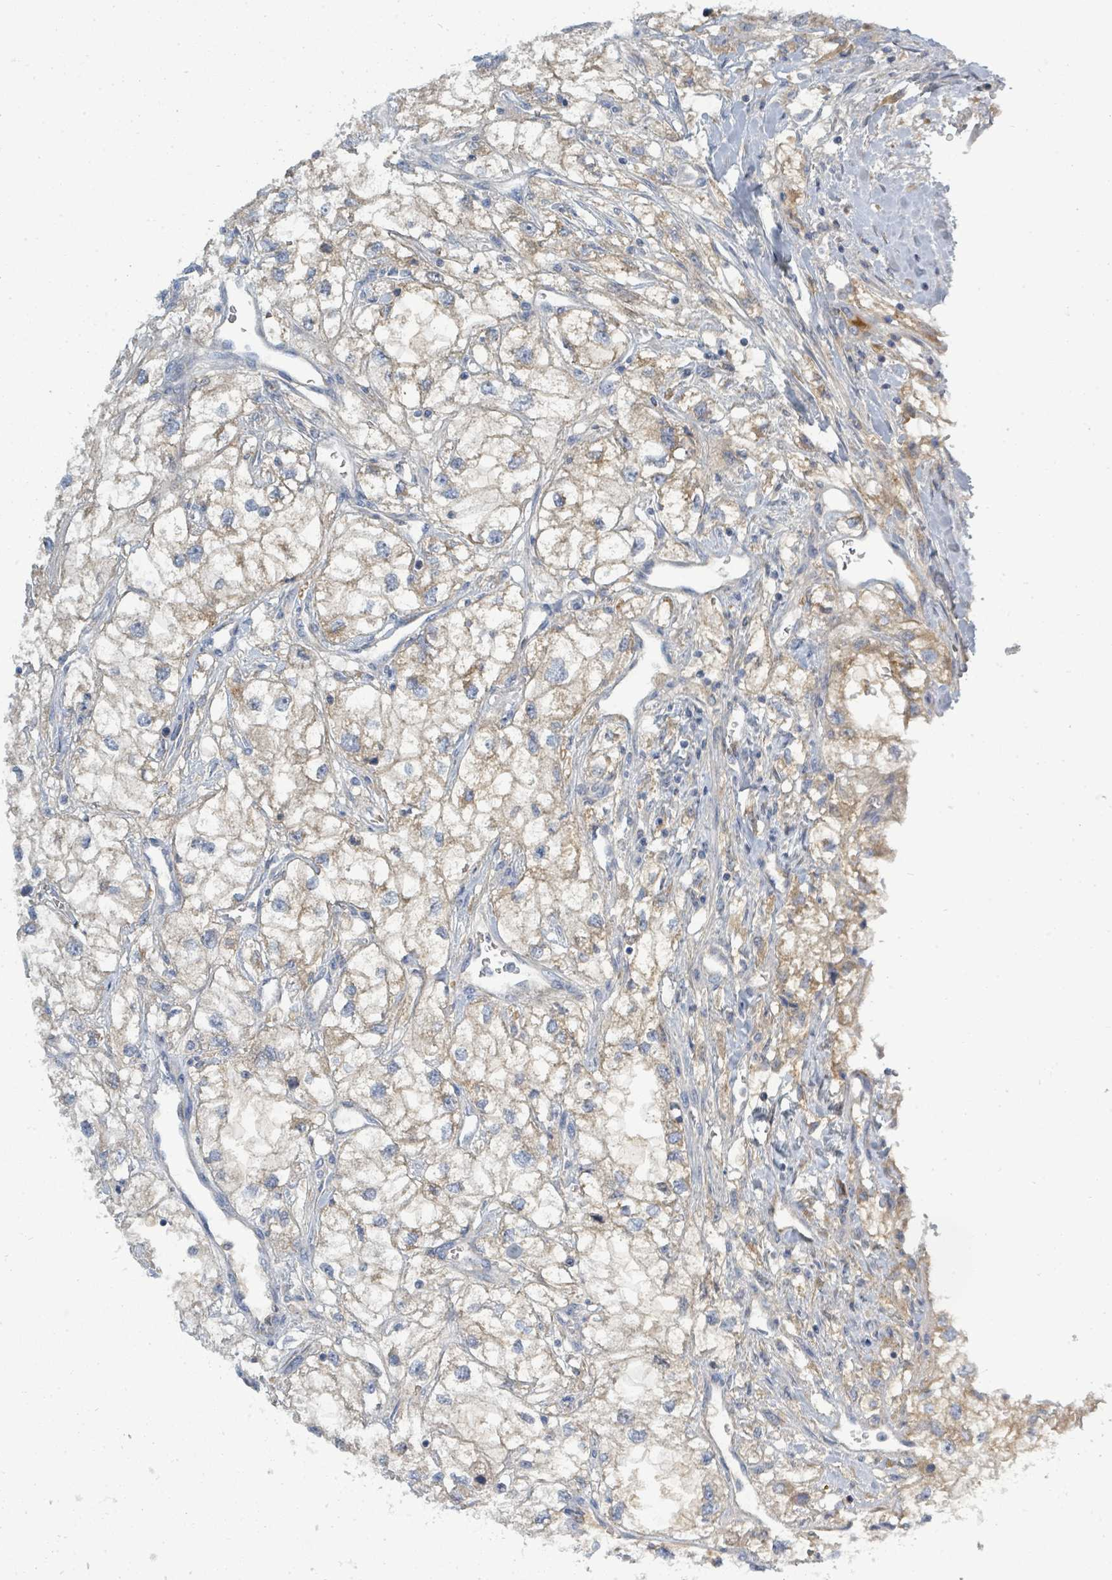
{"staining": {"intensity": "weak", "quantity": ">75%", "location": "cytoplasmic/membranous"}, "tissue": "renal cancer", "cell_type": "Tumor cells", "image_type": "cancer", "snomed": [{"axis": "morphology", "description": "Adenocarcinoma, NOS"}, {"axis": "topography", "description": "Kidney"}], "caption": "The image exhibits staining of renal cancer, revealing weak cytoplasmic/membranous protein staining (brown color) within tumor cells.", "gene": "SLC25A23", "patient": {"sex": "male", "age": 59}}